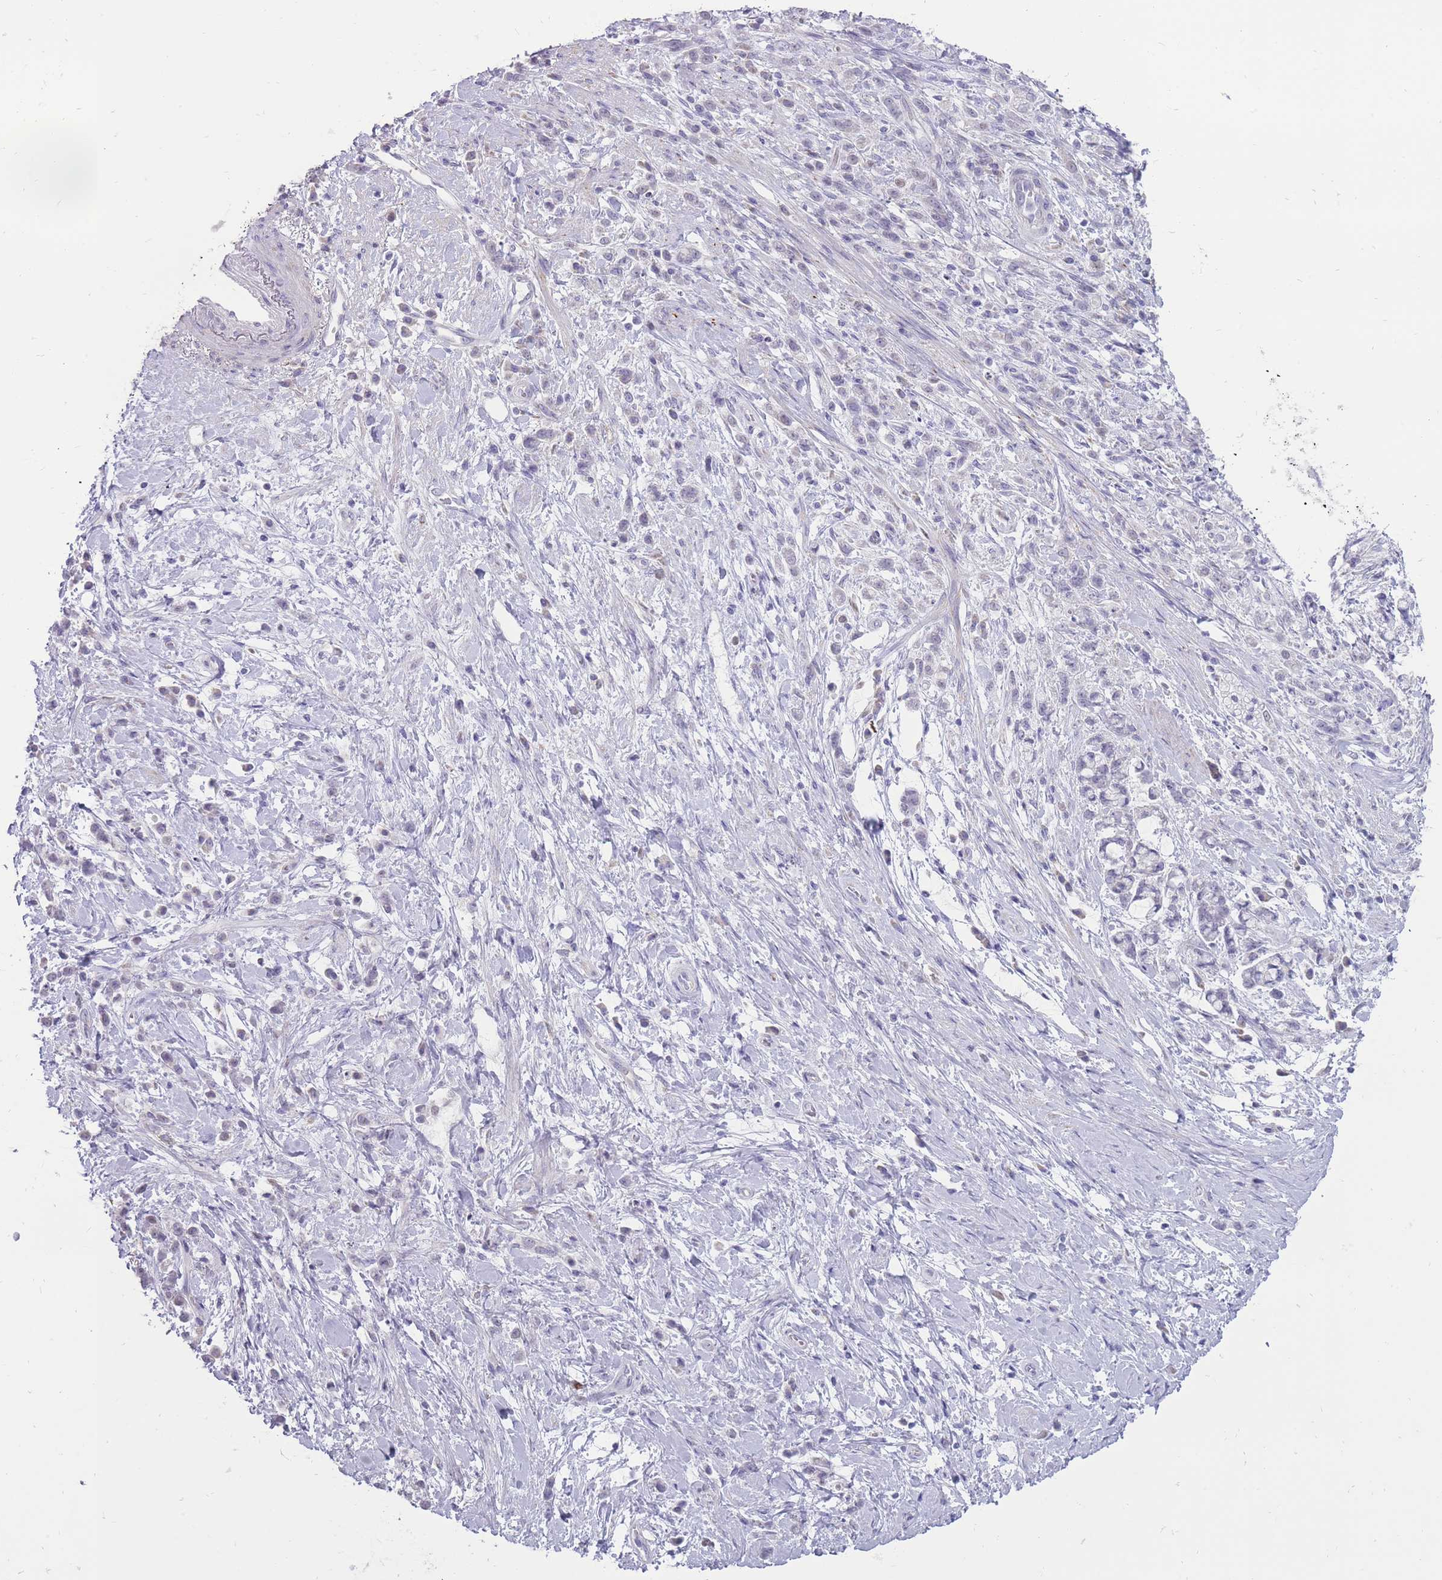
{"staining": {"intensity": "negative", "quantity": "none", "location": "none"}, "tissue": "stomach cancer", "cell_type": "Tumor cells", "image_type": "cancer", "snomed": [{"axis": "morphology", "description": "Adenocarcinoma, NOS"}, {"axis": "topography", "description": "Stomach"}], "caption": "High magnification brightfield microscopy of stomach cancer (adenocarcinoma) stained with DAB (brown) and counterstained with hematoxylin (blue): tumor cells show no significant expression.", "gene": "ERICH4", "patient": {"sex": "female", "age": 60}}